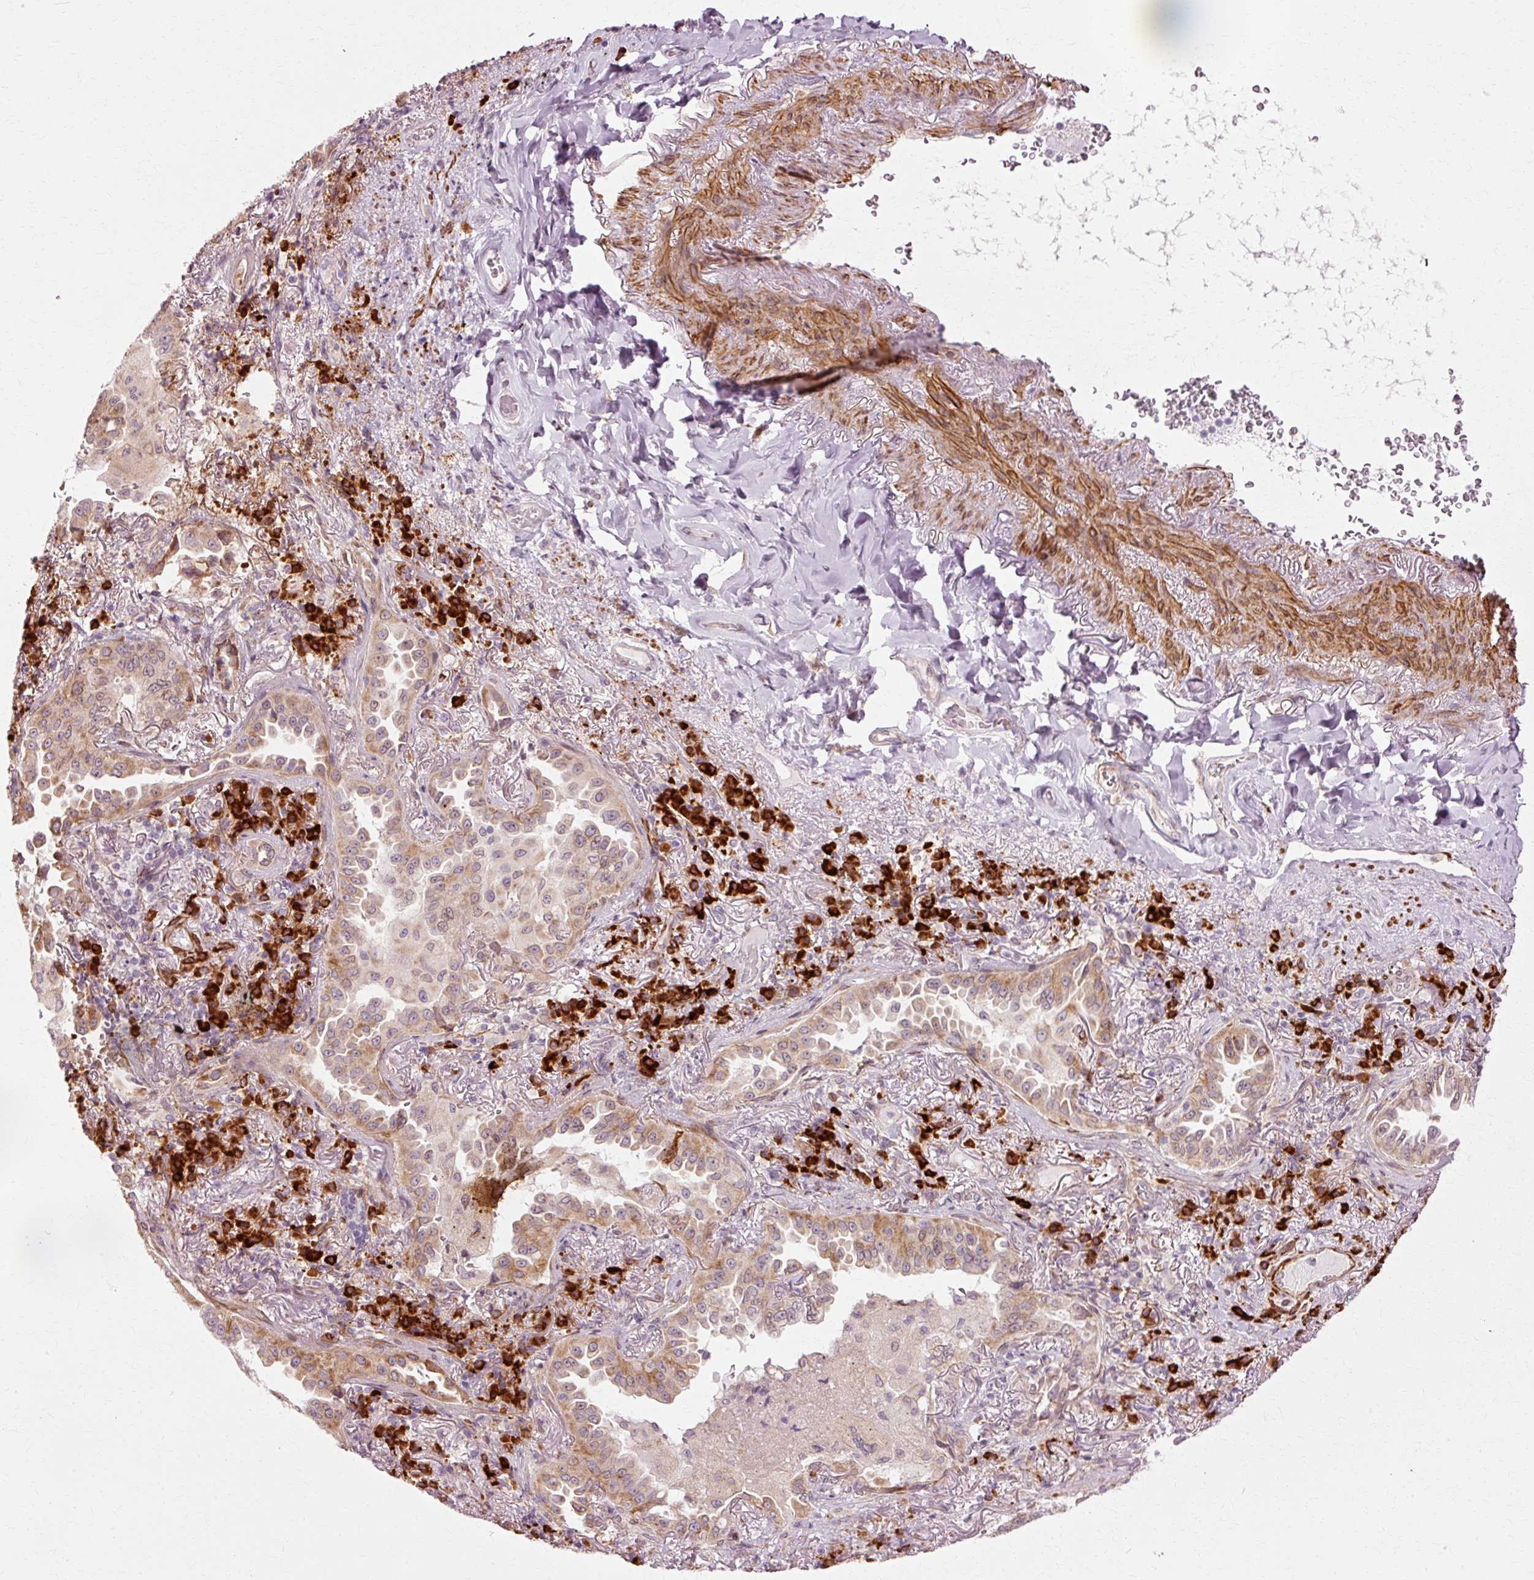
{"staining": {"intensity": "moderate", "quantity": ">75%", "location": "cytoplasmic/membranous"}, "tissue": "lung cancer", "cell_type": "Tumor cells", "image_type": "cancer", "snomed": [{"axis": "morphology", "description": "Adenocarcinoma, NOS"}, {"axis": "topography", "description": "Lung"}], "caption": "The photomicrograph demonstrates a brown stain indicating the presence of a protein in the cytoplasmic/membranous of tumor cells in adenocarcinoma (lung).", "gene": "RGPD5", "patient": {"sex": "female", "age": 69}}